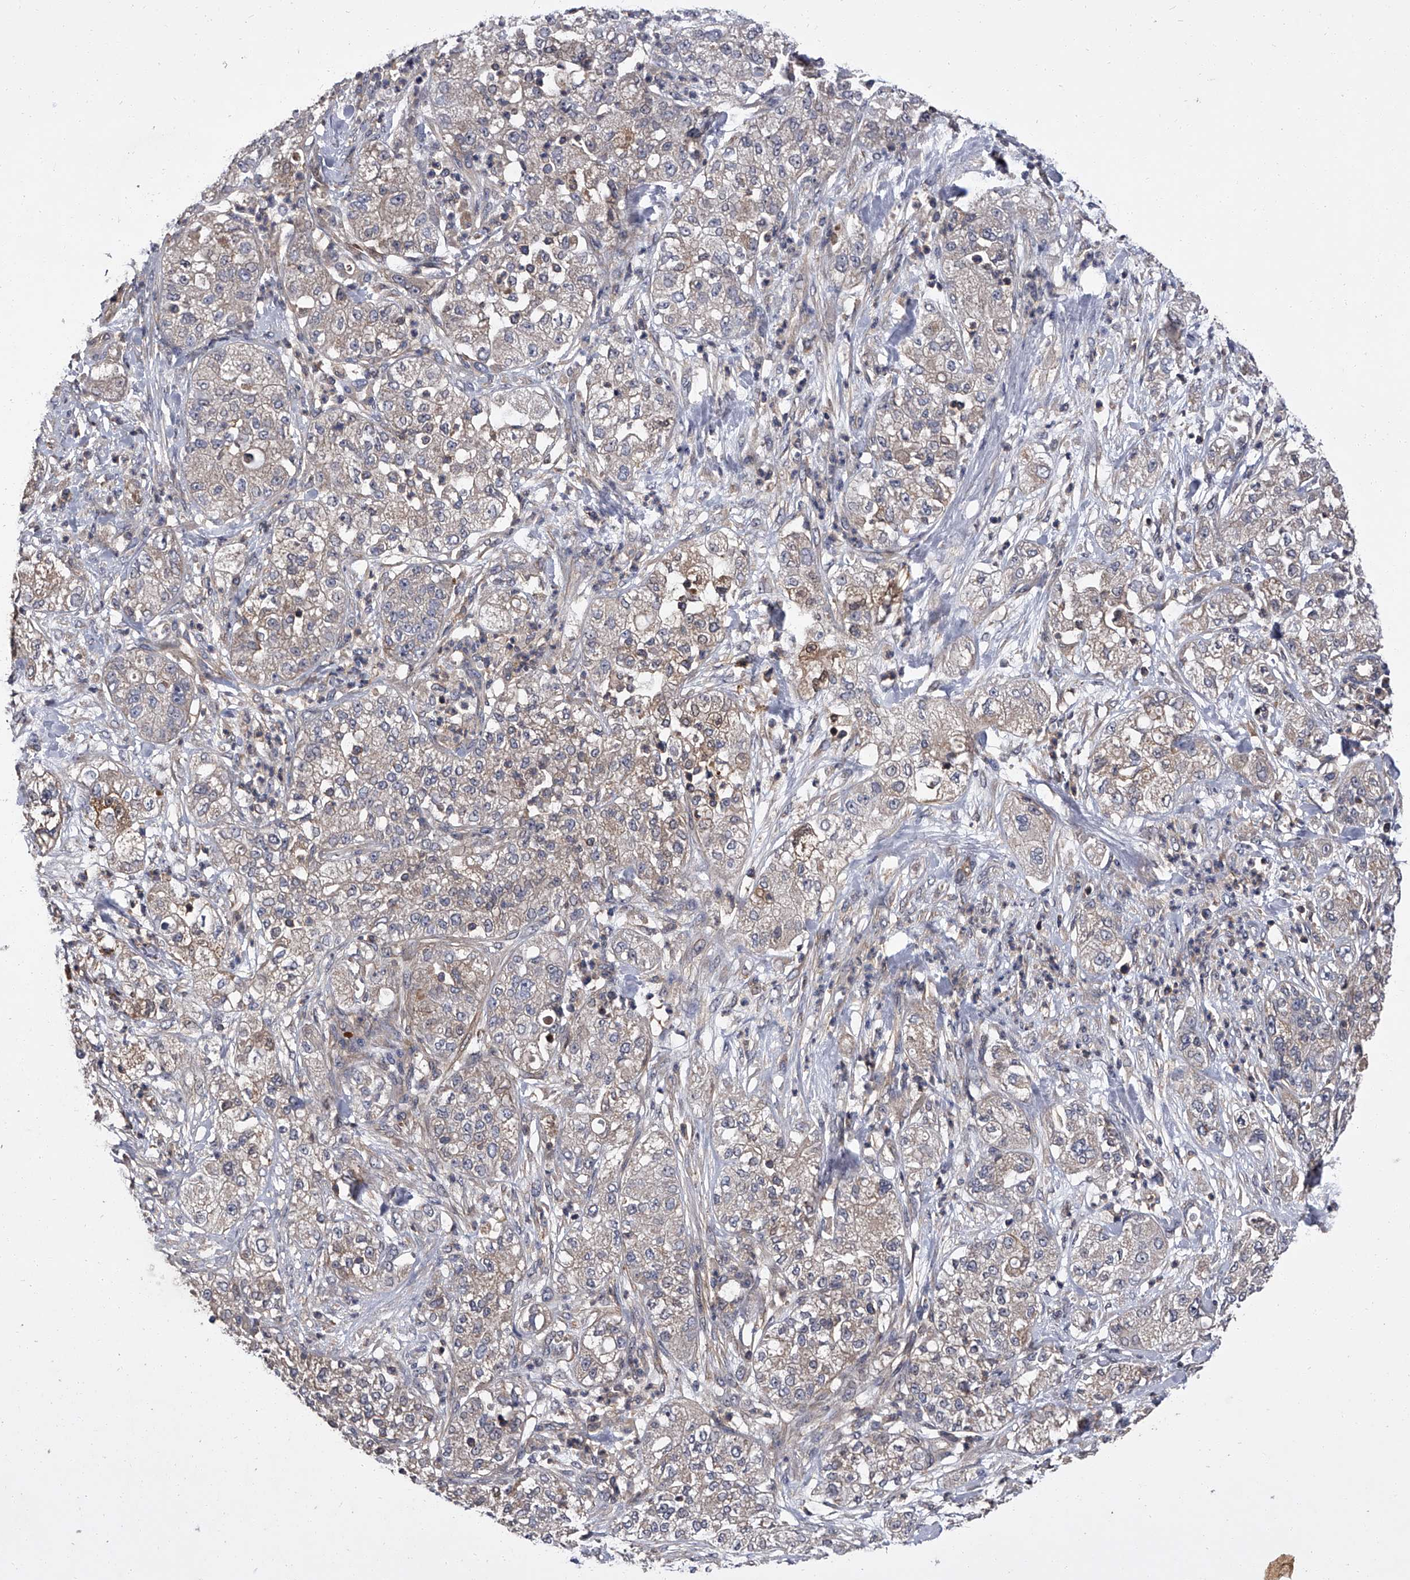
{"staining": {"intensity": "weak", "quantity": "25%-75%", "location": "cytoplasmic/membranous"}, "tissue": "pancreatic cancer", "cell_type": "Tumor cells", "image_type": "cancer", "snomed": [{"axis": "morphology", "description": "Adenocarcinoma, NOS"}, {"axis": "topography", "description": "Pancreas"}], "caption": "Pancreatic adenocarcinoma stained for a protein (brown) reveals weak cytoplasmic/membranous positive positivity in about 25%-75% of tumor cells.", "gene": "STK36", "patient": {"sex": "female", "age": 78}}